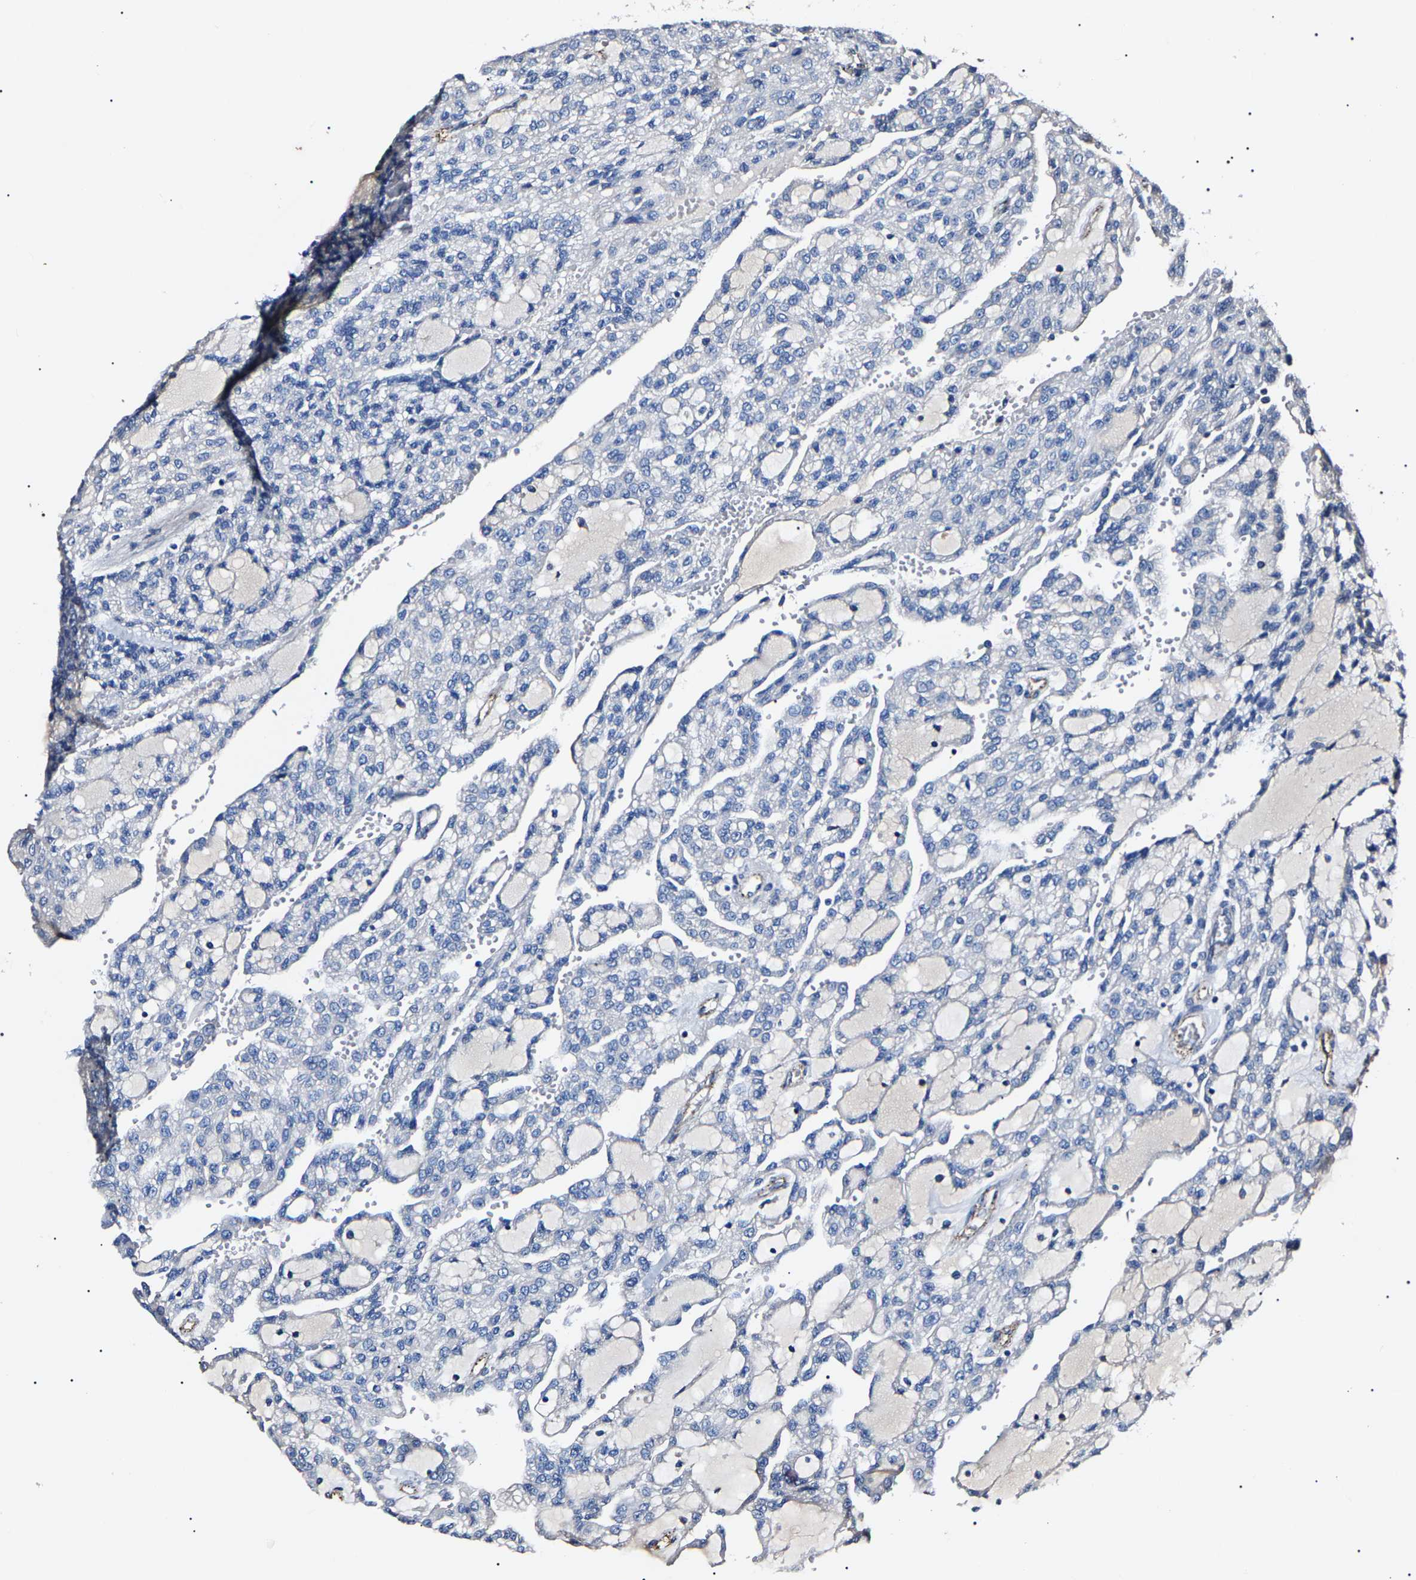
{"staining": {"intensity": "negative", "quantity": "none", "location": "none"}, "tissue": "renal cancer", "cell_type": "Tumor cells", "image_type": "cancer", "snomed": [{"axis": "morphology", "description": "Adenocarcinoma, NOS"}, {"axis": "topography", "description": "Kidney"}], "caption": "The image demonstrates no significant staining in tumor cells of renal adenocarcinoma. (DAB (3,3'-diaminobenzidine) immunohistochemistry, high magnification).", "gene": "KLHL42", "patient": {"sex": "male", "age": 63}}